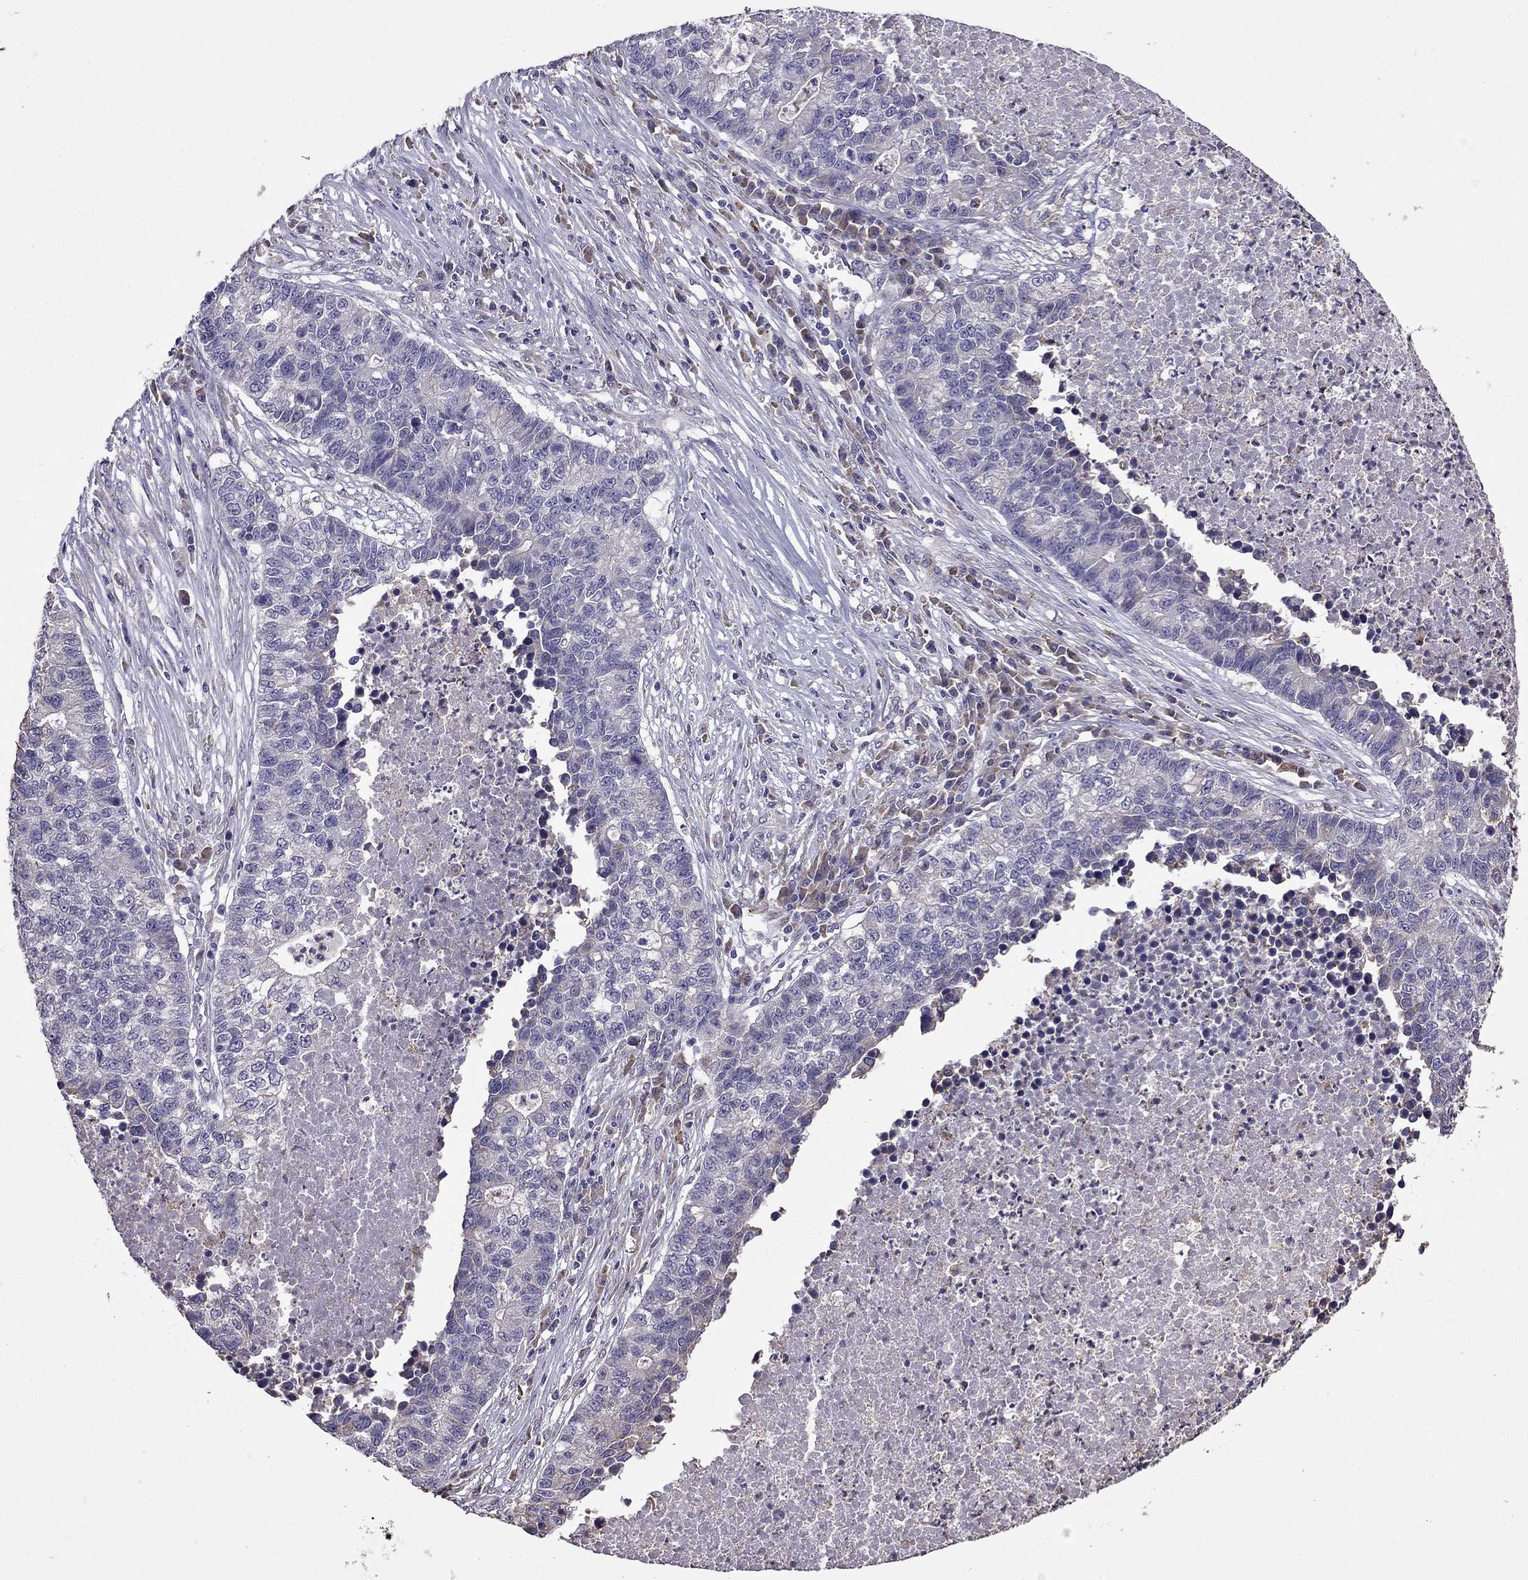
{"staining": {"intensity": "negative", "quantity": "none", "location": "none"}, "tissue": "lung cancer", "cell_type": "Tumor cells", "image_type": "cancer", "snomed": [{"axis": "morphology", "description": "Adenocarcinoma, NOS"}, {"axis": "topography", "description": "Lung"}], "caption": "The micrograph shows no staining of tumor cells in adenocarcinoma (lung).", "gene": "CDH9", "patient": {"sex": "male", "age": 57}}